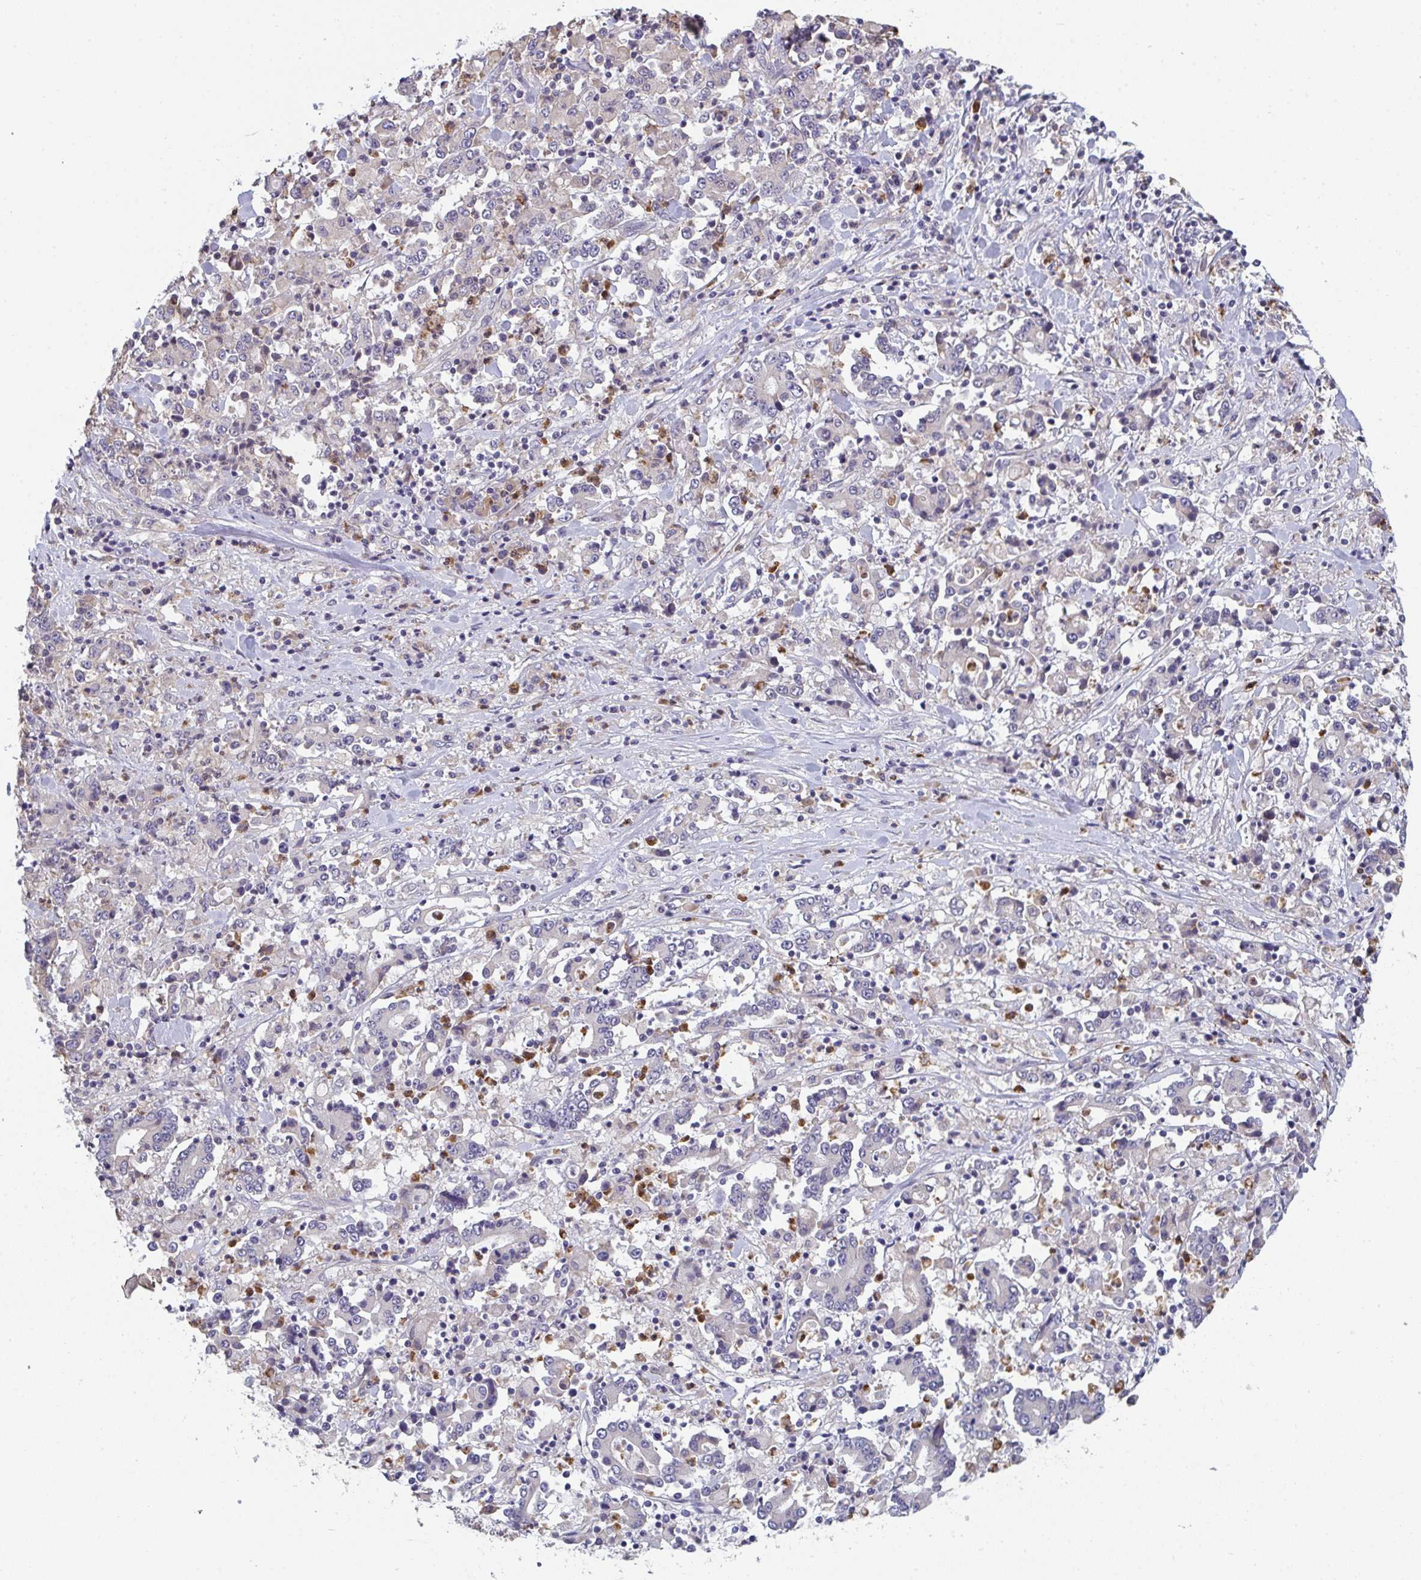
{"staining": {"intensity": "negative", "quantity": "none", "location": "none"}, "tissue": "stomach cancer", "cell_type": "Tumor cells", "image_type": "cancer", "snomed": [{"axis": "morphology", "description": "Adenocarcinoma, NOS"}, {"axis": "topography", "description": "Stomach, upper"}], "caption": "Immunohistochemical staining of stomach cancer (adenocarcinoma) demonstrates no significant positivity in tumor cells. (DAB immunohistochemistry (IHC) with hematoxylin counter stain).", "gene": "RIOK1", "patient": {"sex": "male", "age": 68}}